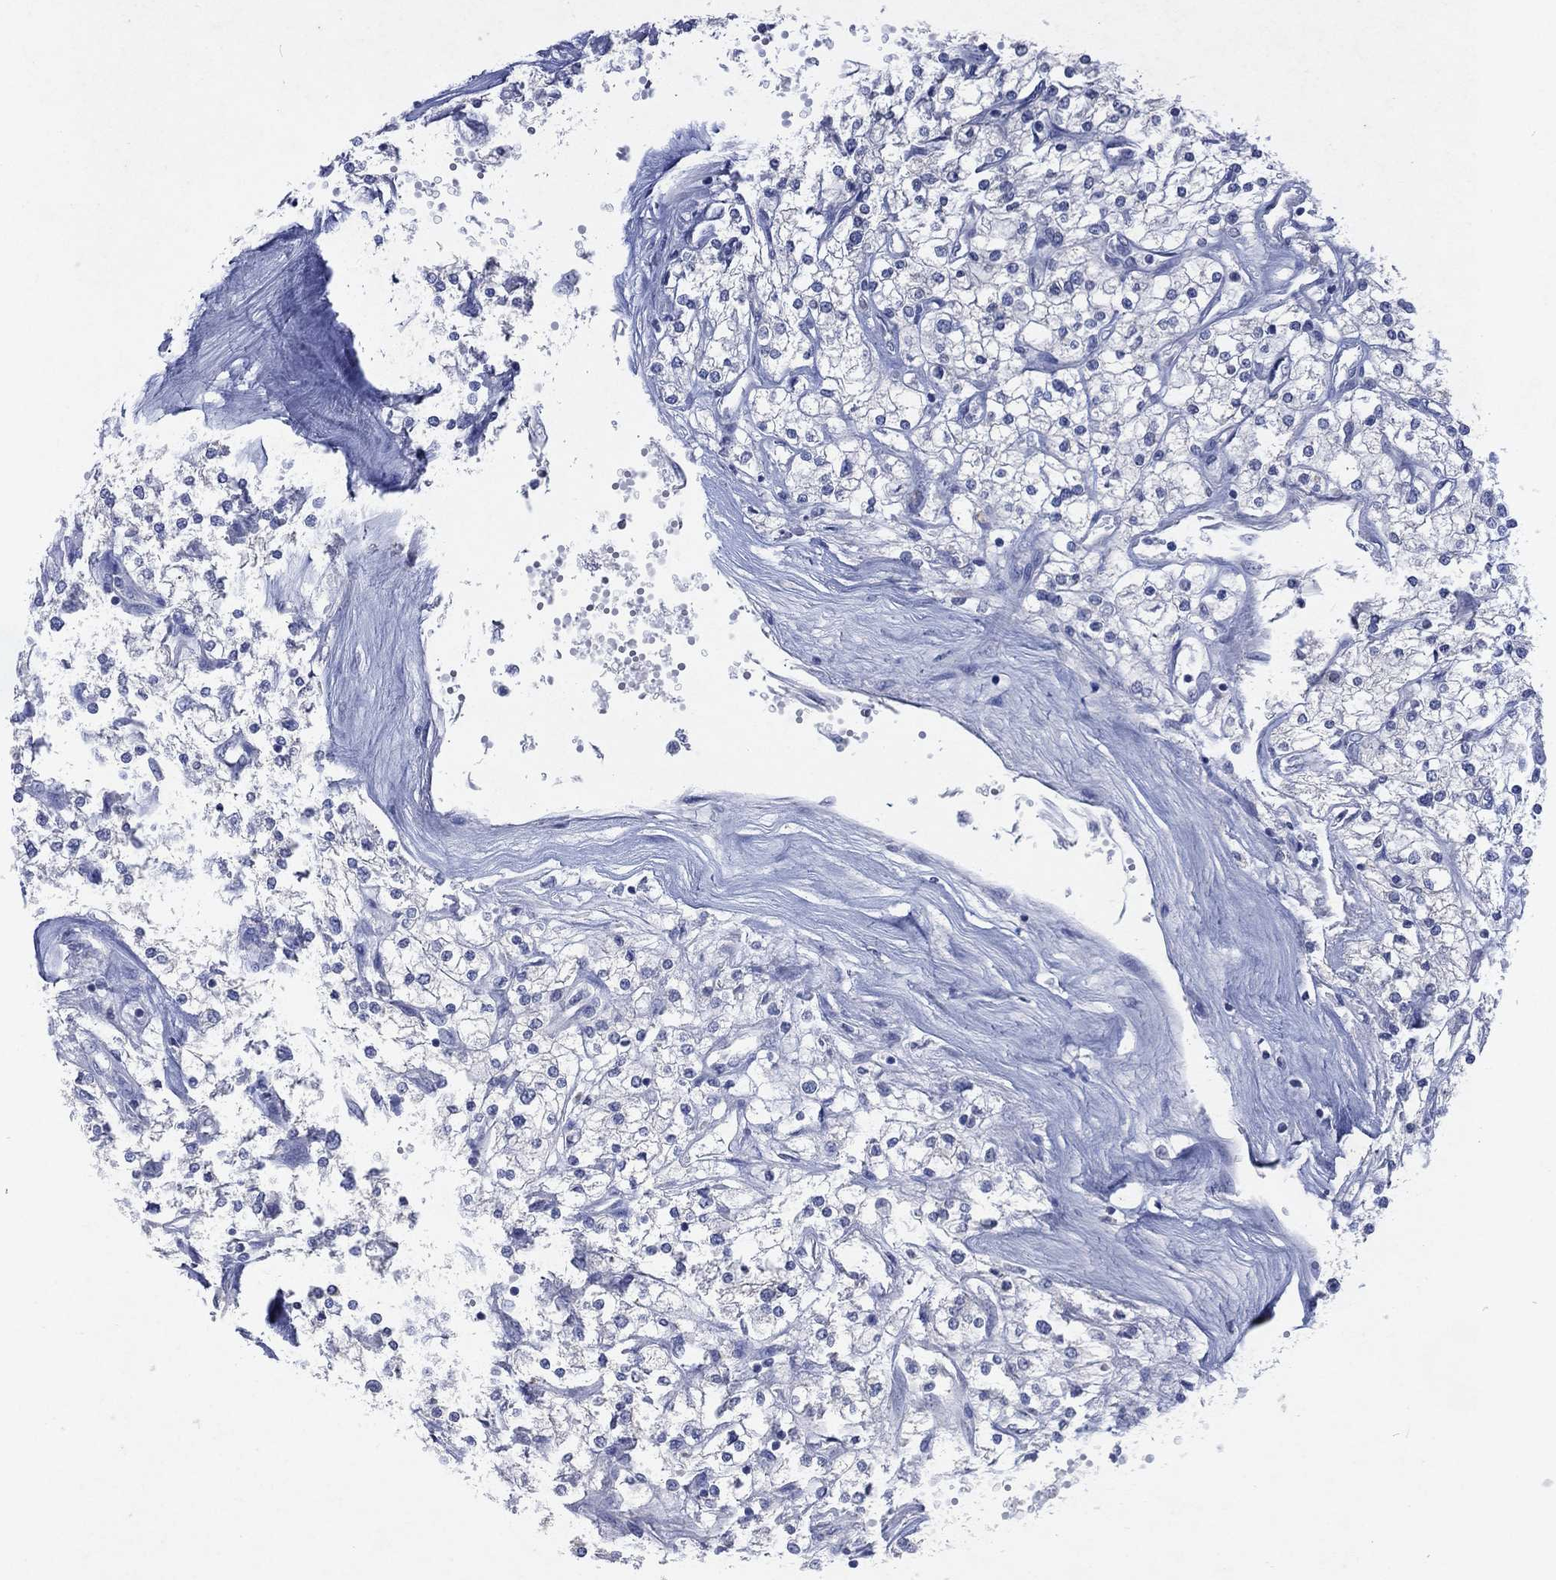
{"staining": {"intensity": "negative", "quantity": "none", "location": "none"}, "tissue": "renal cancer", "cell_type": "Tumor cells", "image_type": "cancer", "snomed": [{"axis": "morphology", "description": "Adenocarcinoma, NOS"}, {"axis": "topography", "description": "Kidney"}], "caption": "The image displays no staining of tumor cells in renal cancer (adenocarcinoma).", "gene": "KRT40", "patient": {"sex": "male", "age": 80}}